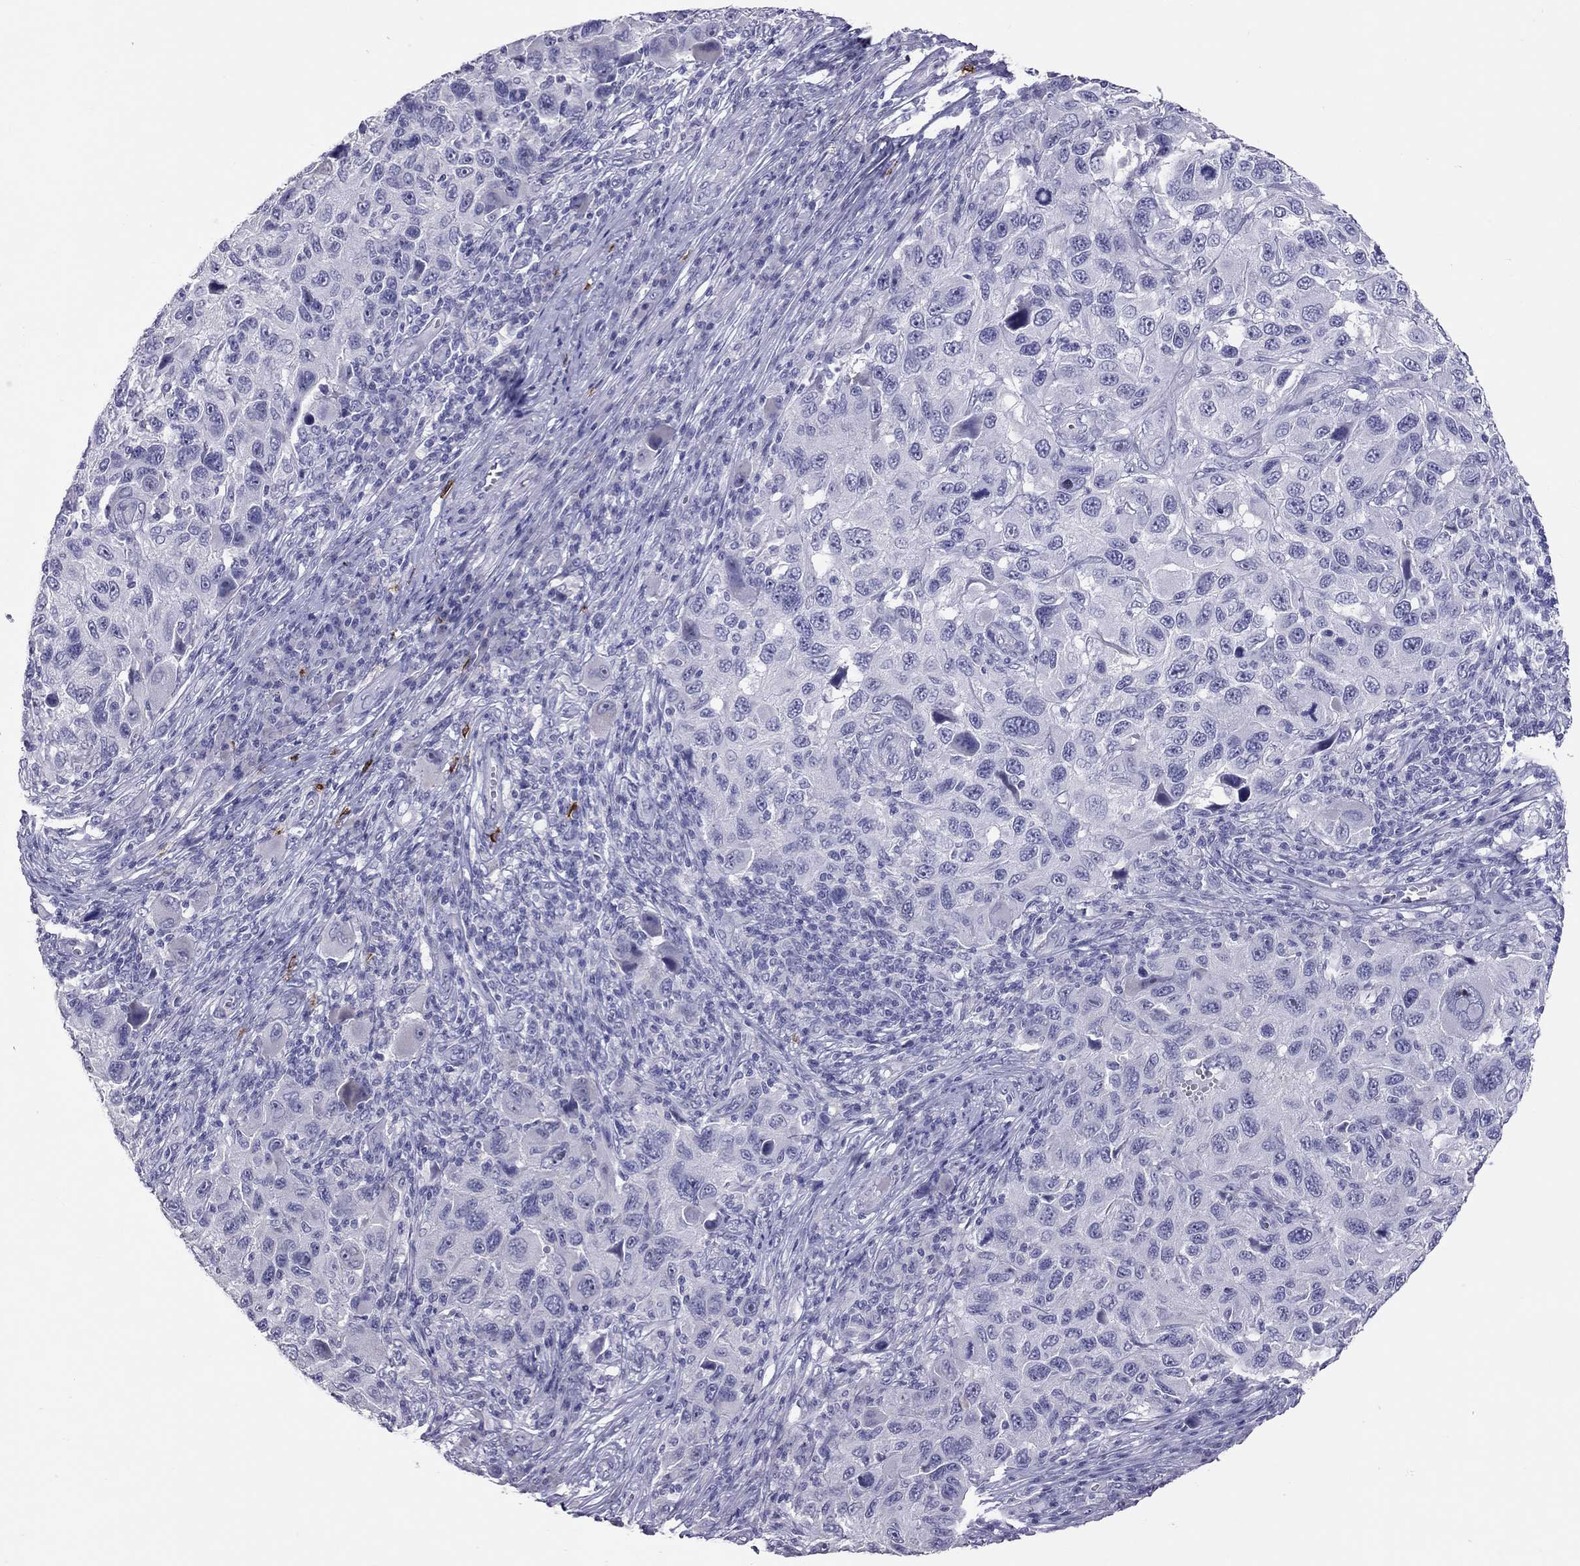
{"staining": {"intensity": "negative", "quantity": "none", "location": "none"}, "tissue": "melanoma", "cell_type": "Tumor cells", "image_type": "cancer", "snomed": [{"axis": "morphology", "description": "Malignant melanoma, NOS"}, {"axis": "topography", "description": "Skin"}], "caption": "The immunohistochemistry (IHC) photomicrograph has no significant expression in tumor cells of melanoma tissue.", "gene": "IL17REL", "patient": {"sex": "male", "age": 53}}